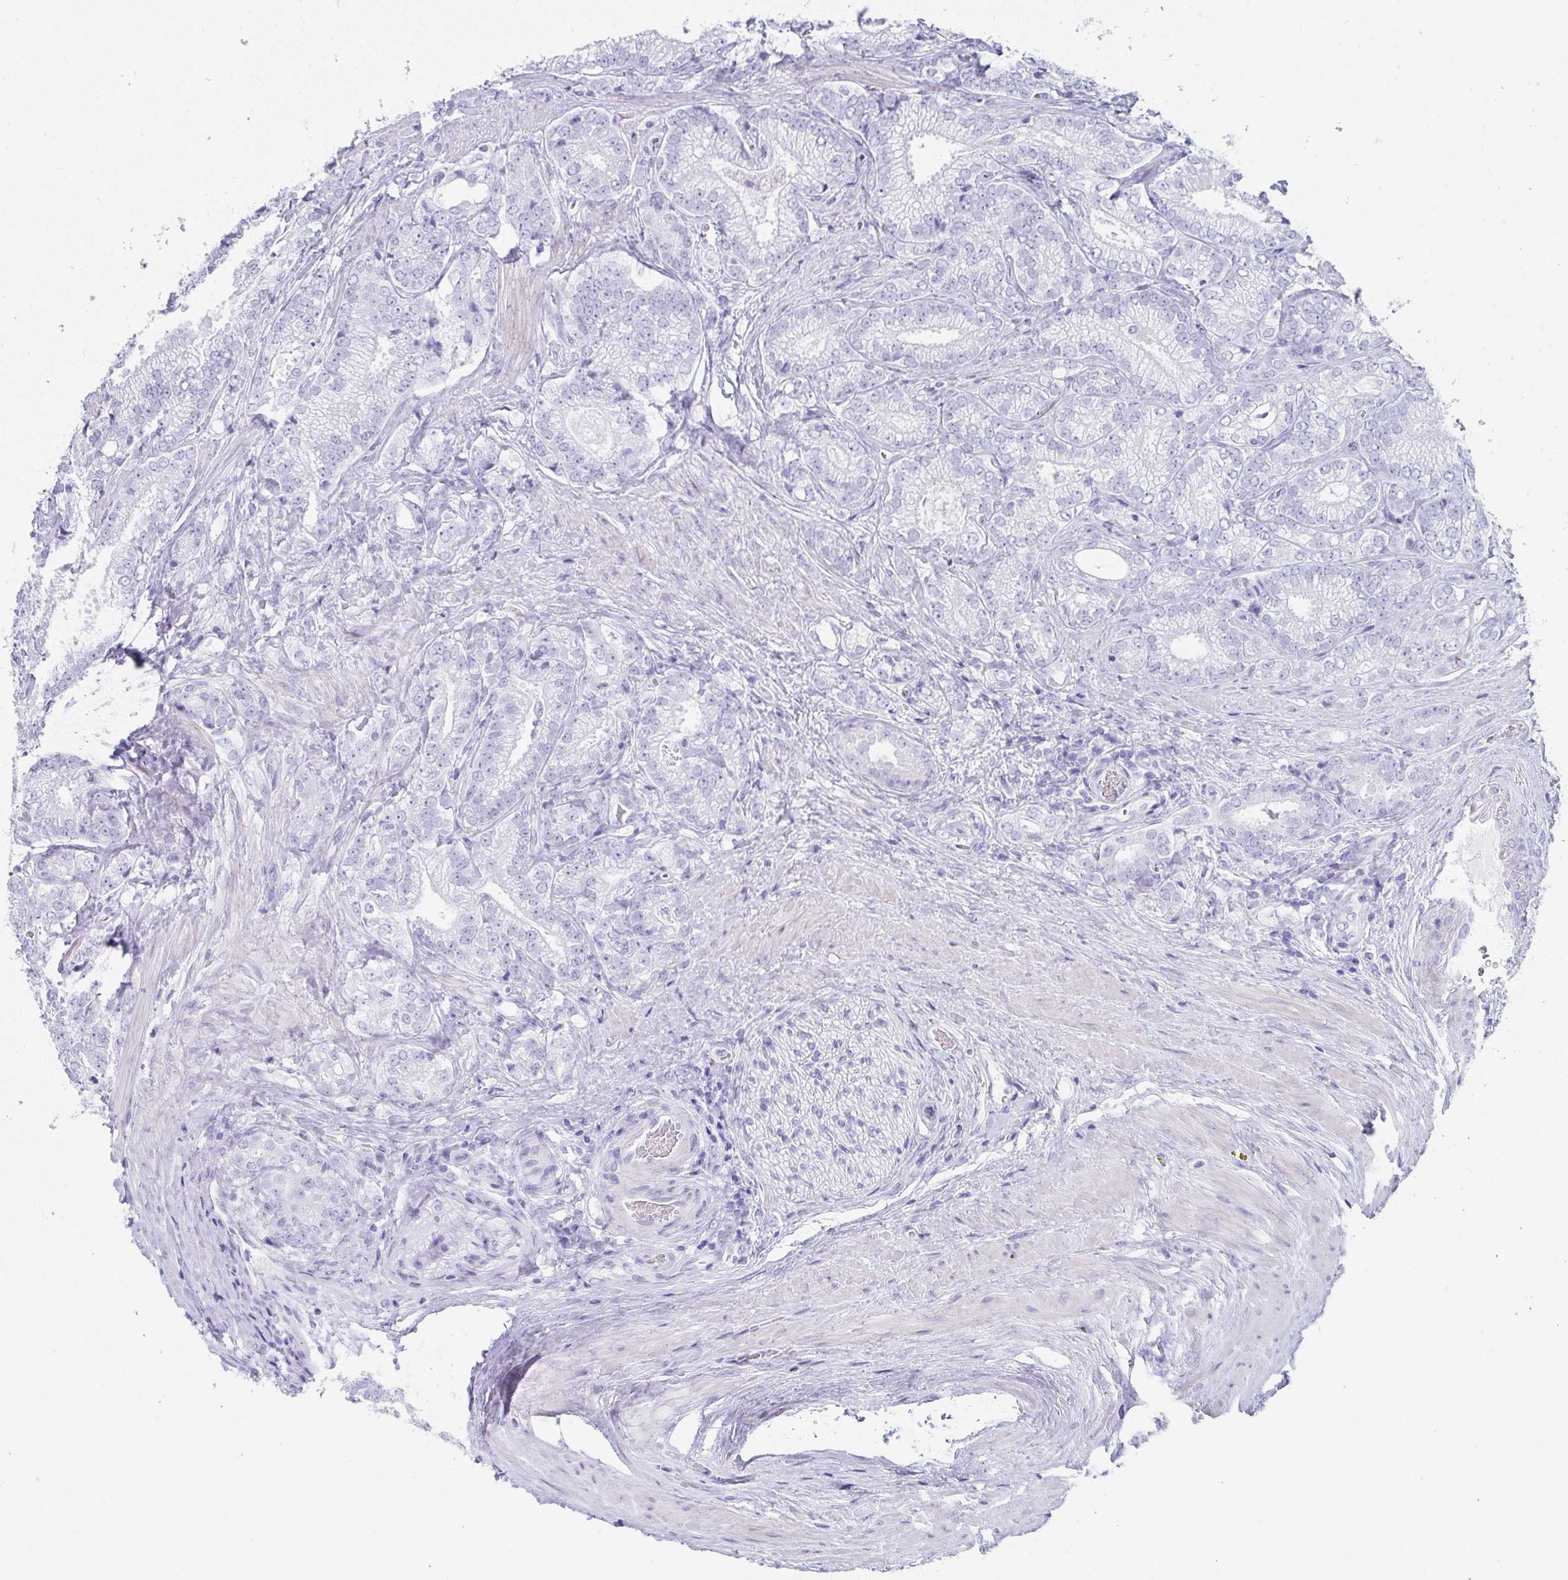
{"staining": {"intensity": "negative", "quantity": "none", "location": "none"}, "tissue": "prostate cancer", "cell_type": "Tumor cells", "image_type": "cancer", "snomed": [{"axis": "morphology", "description": "Adenocarcinoma, Low grade"}, {"axis": "topography", "description": "Prostate"}], "caption": "Prostate cancer stained for a protein using IHC exhibits no expression tumor cells.", "gene": "RLF", "patient": {"sex": "male", "age": 63}}